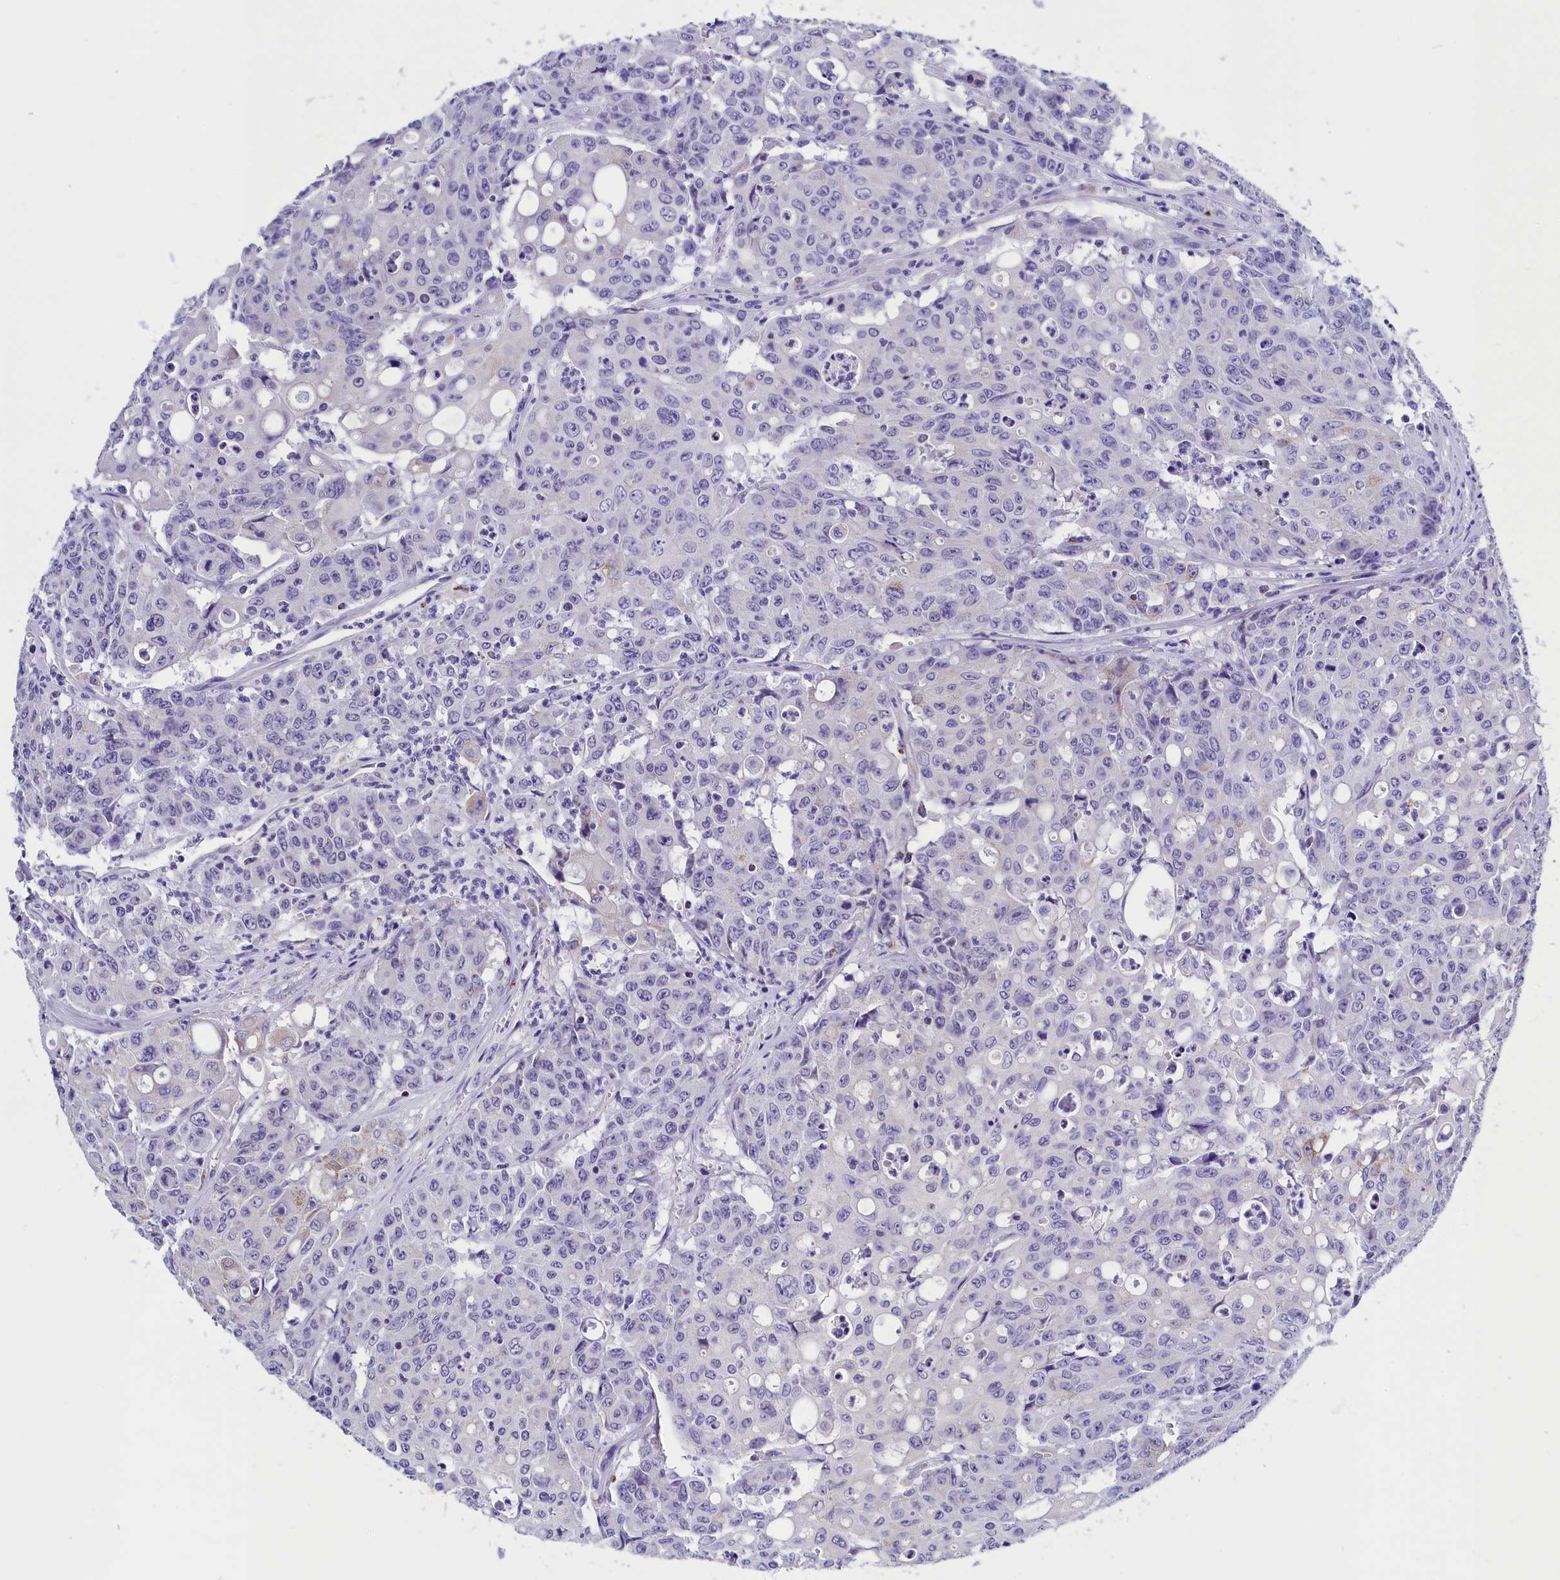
{"staining": {"intensity": "negative", "quantity": "none", "location": "none"}, "tissue": "colorectal cancer", "cell_type": "Tumor cells", "image_type": "cancer", "snomed": [{"axis": "morphology", "description": "Adenocarcinoma, NOS"}, {"axis": "topography", "description": "Colon"}], "caption": "DAB immunohistochemical staining of human adenocarcinoma (colorectal) reveals no significant expression in tumor cells.", "gene": "ABAT", "patient": {"sex": "male", "age": 51}}